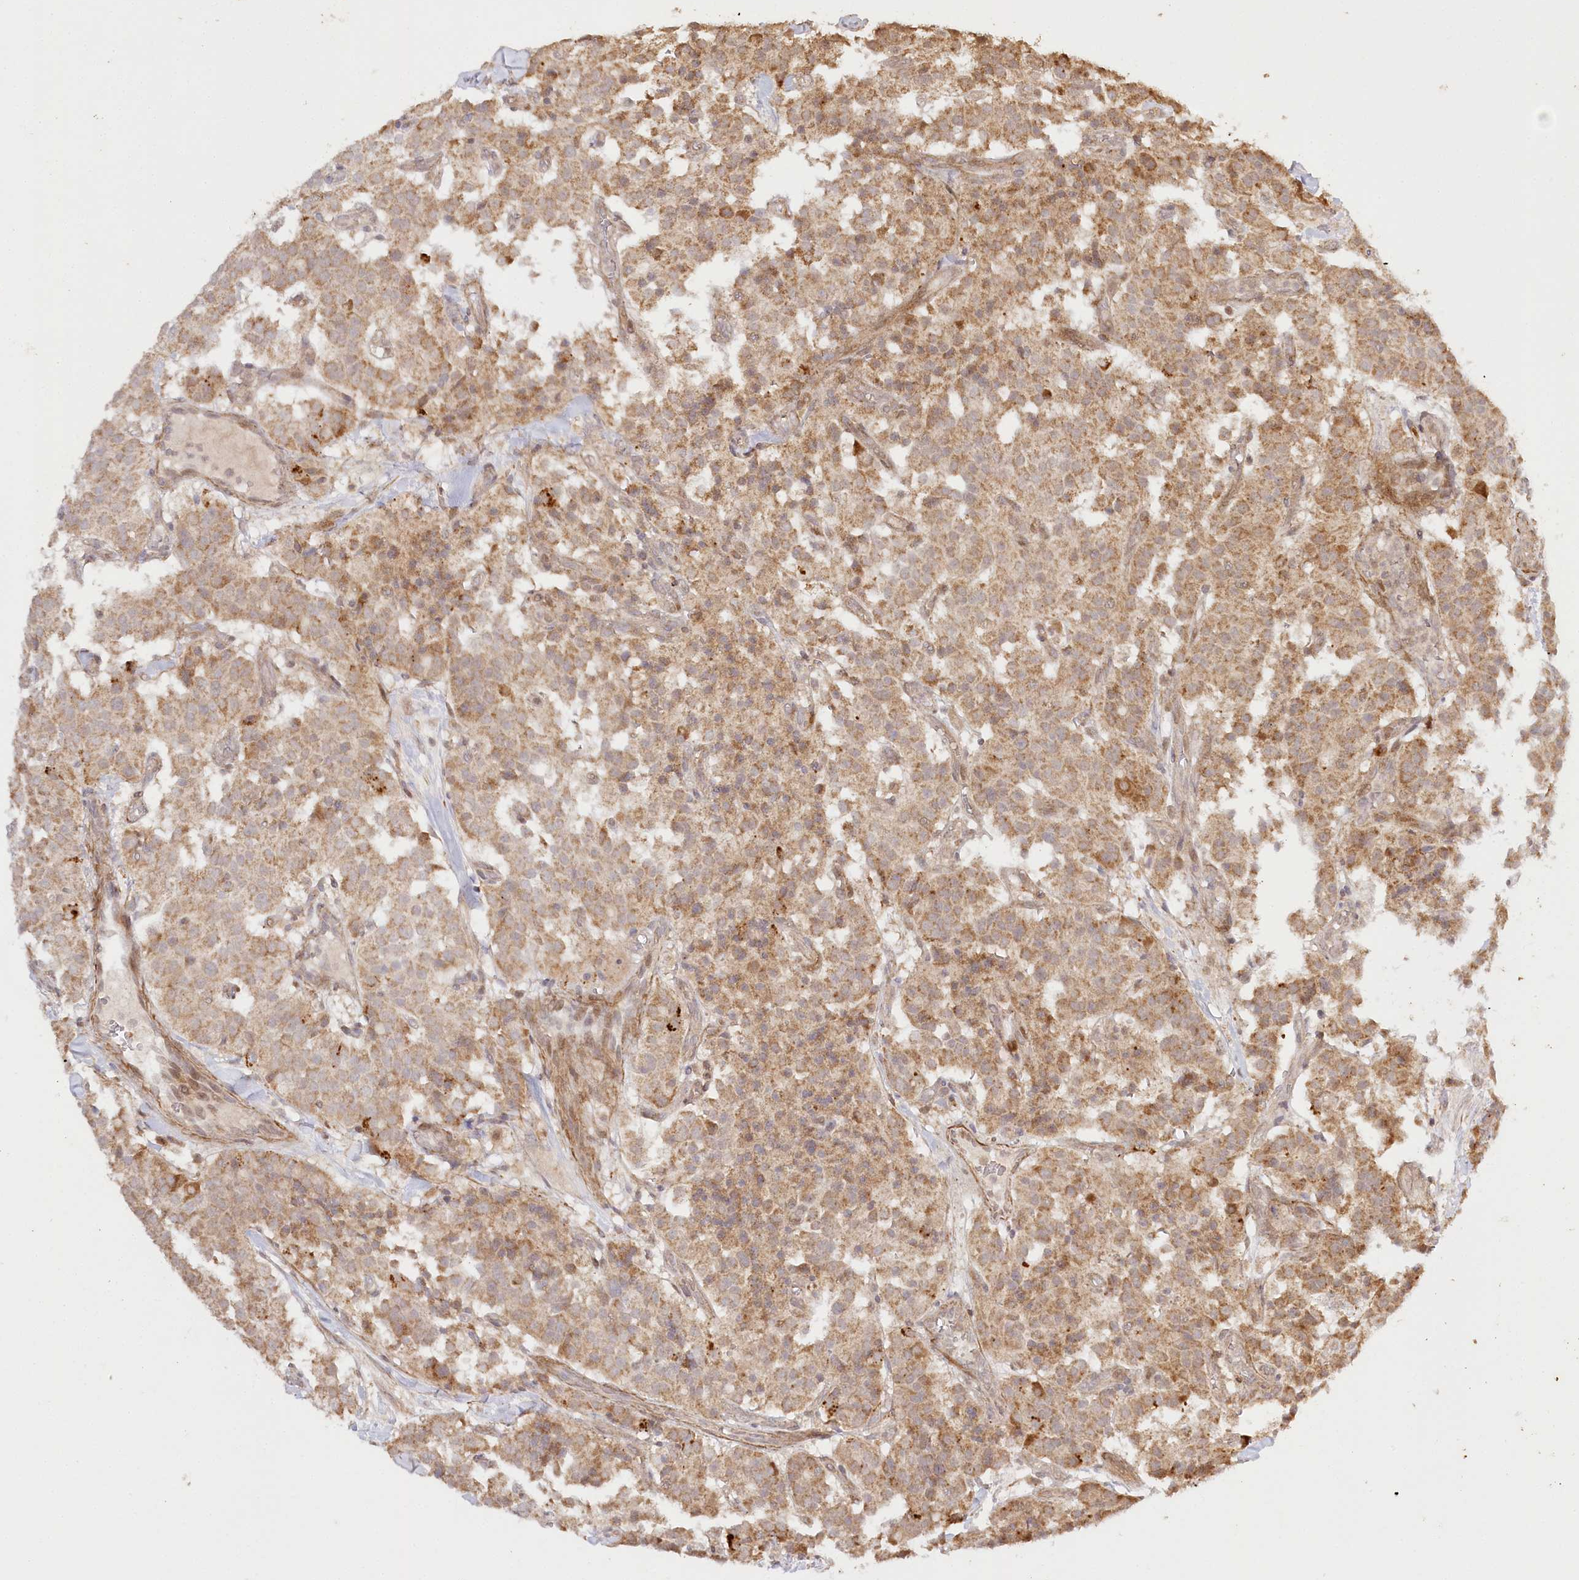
{"staining": {"intensity": "moderate", "quantity": ">75%", "location": "cytoplasmic/membranous"}, "tissue": "carcinoid", "cell_type": "Tumor cells", "image_type": "cancer", "snomed": [{"axis": "morphology", "description": "Carcinoid, malignant, NOS"}, {"axis": "topography", "description": "Lung"}], "caption": "A histopathology image of human carcinoid (malignant) stained for a protein shows moderate cytoplasmic/membranous brown staining in tumor cells.", "gene": "ULK2", "patient": {"sex": "male", "age": 30}}